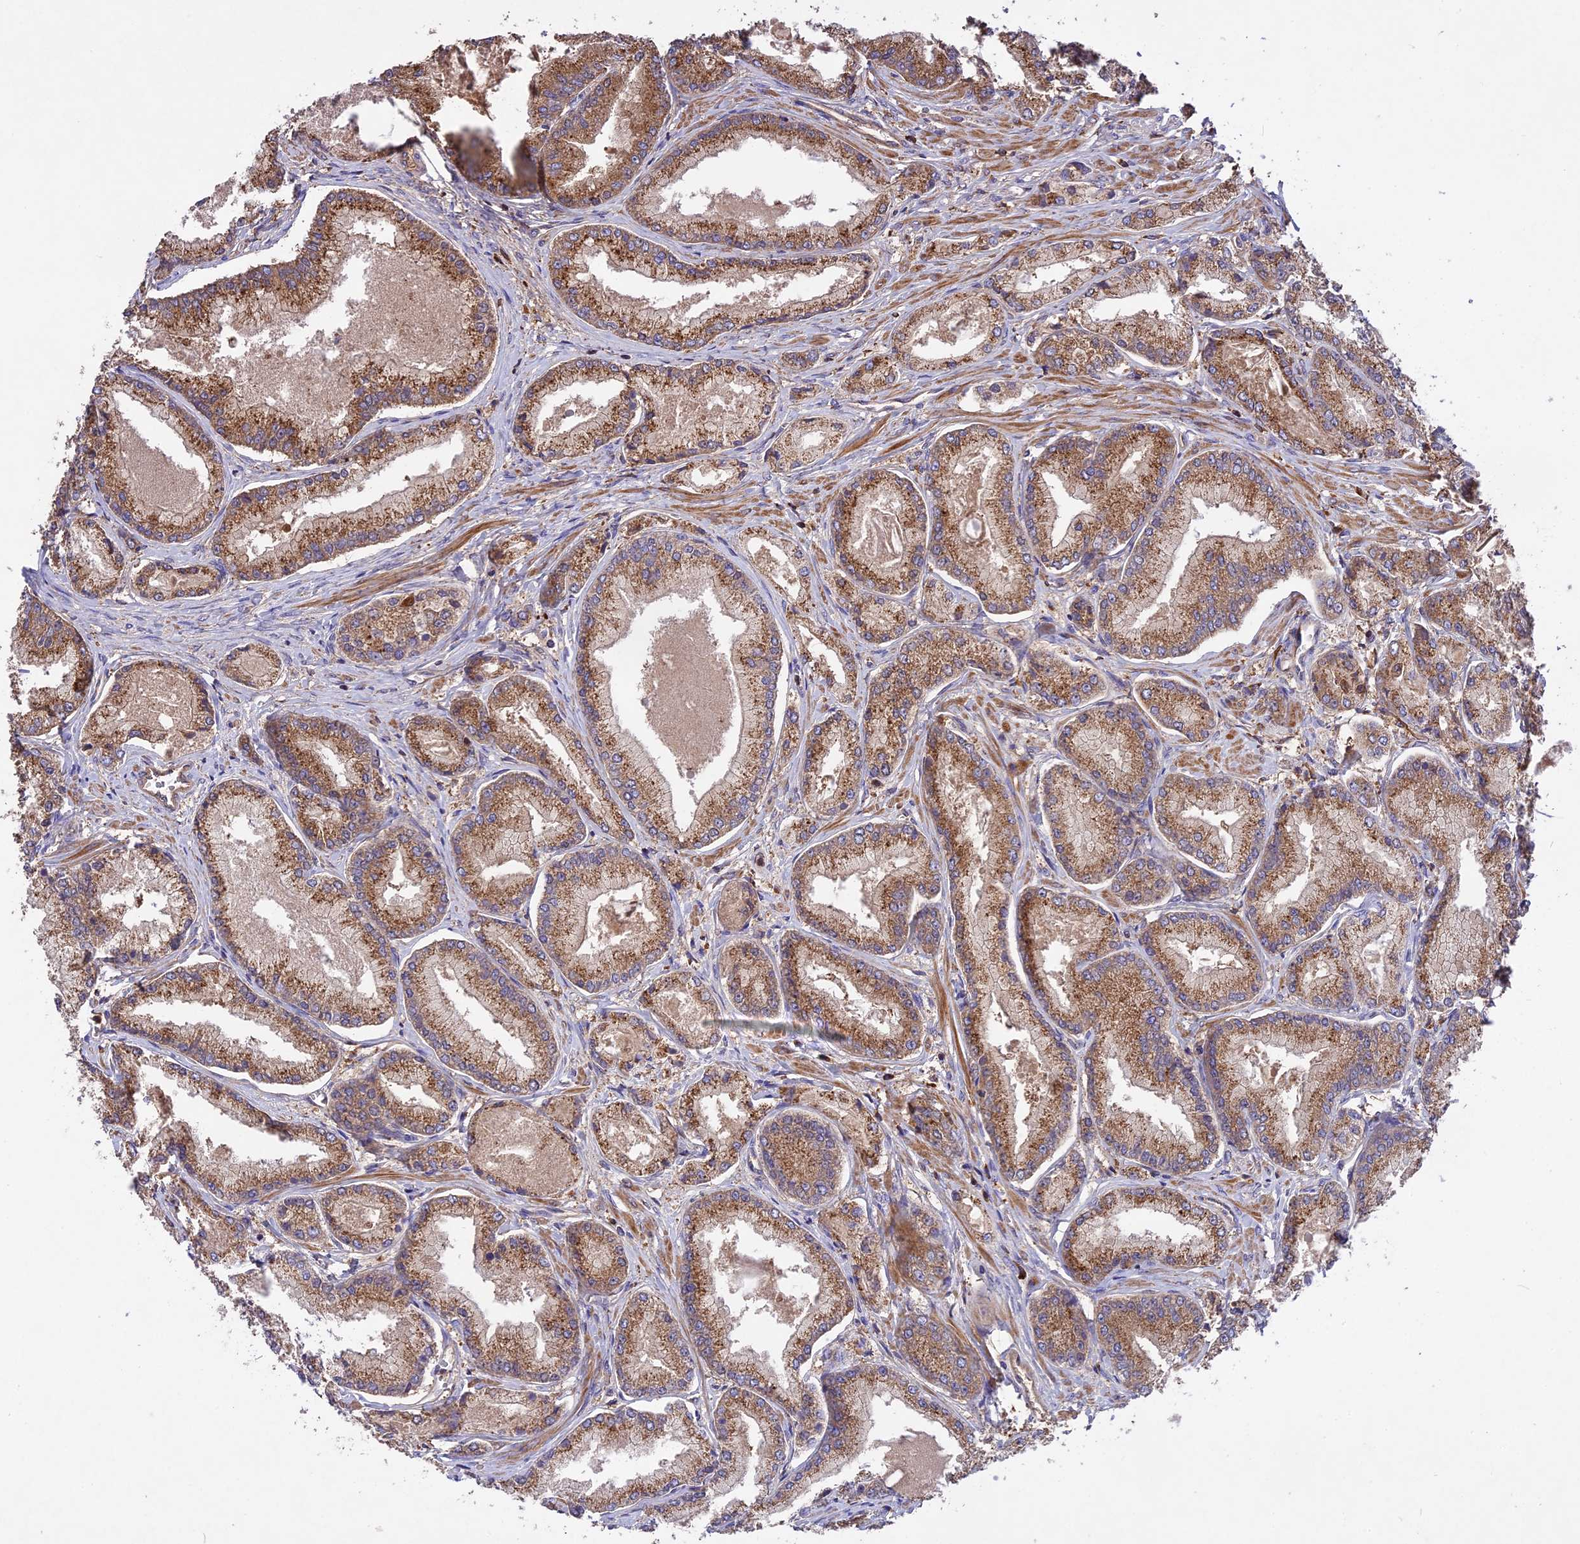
{"staining": {"intensity": "moderate", "quantity": ">75%", "location": "cytoplasmic/membranous"}, "tissue": "prostate cancer", "cell_type": "Tumor cells", "image_type": "cancer", "snomed": [{"axis": "morphology", "description": "Adenocarcinoma, Low grade"}, {"axis": "topography", "description": "Prostate"}], "caption": "Immunohistochemical staining of prostate cancer exhibits medium levels of moderate cytoplasmic/membranous positivity in about >75% of tumor cells.", "gene": "NUDT8", "patient": {"sex": "male", "age": 74}}